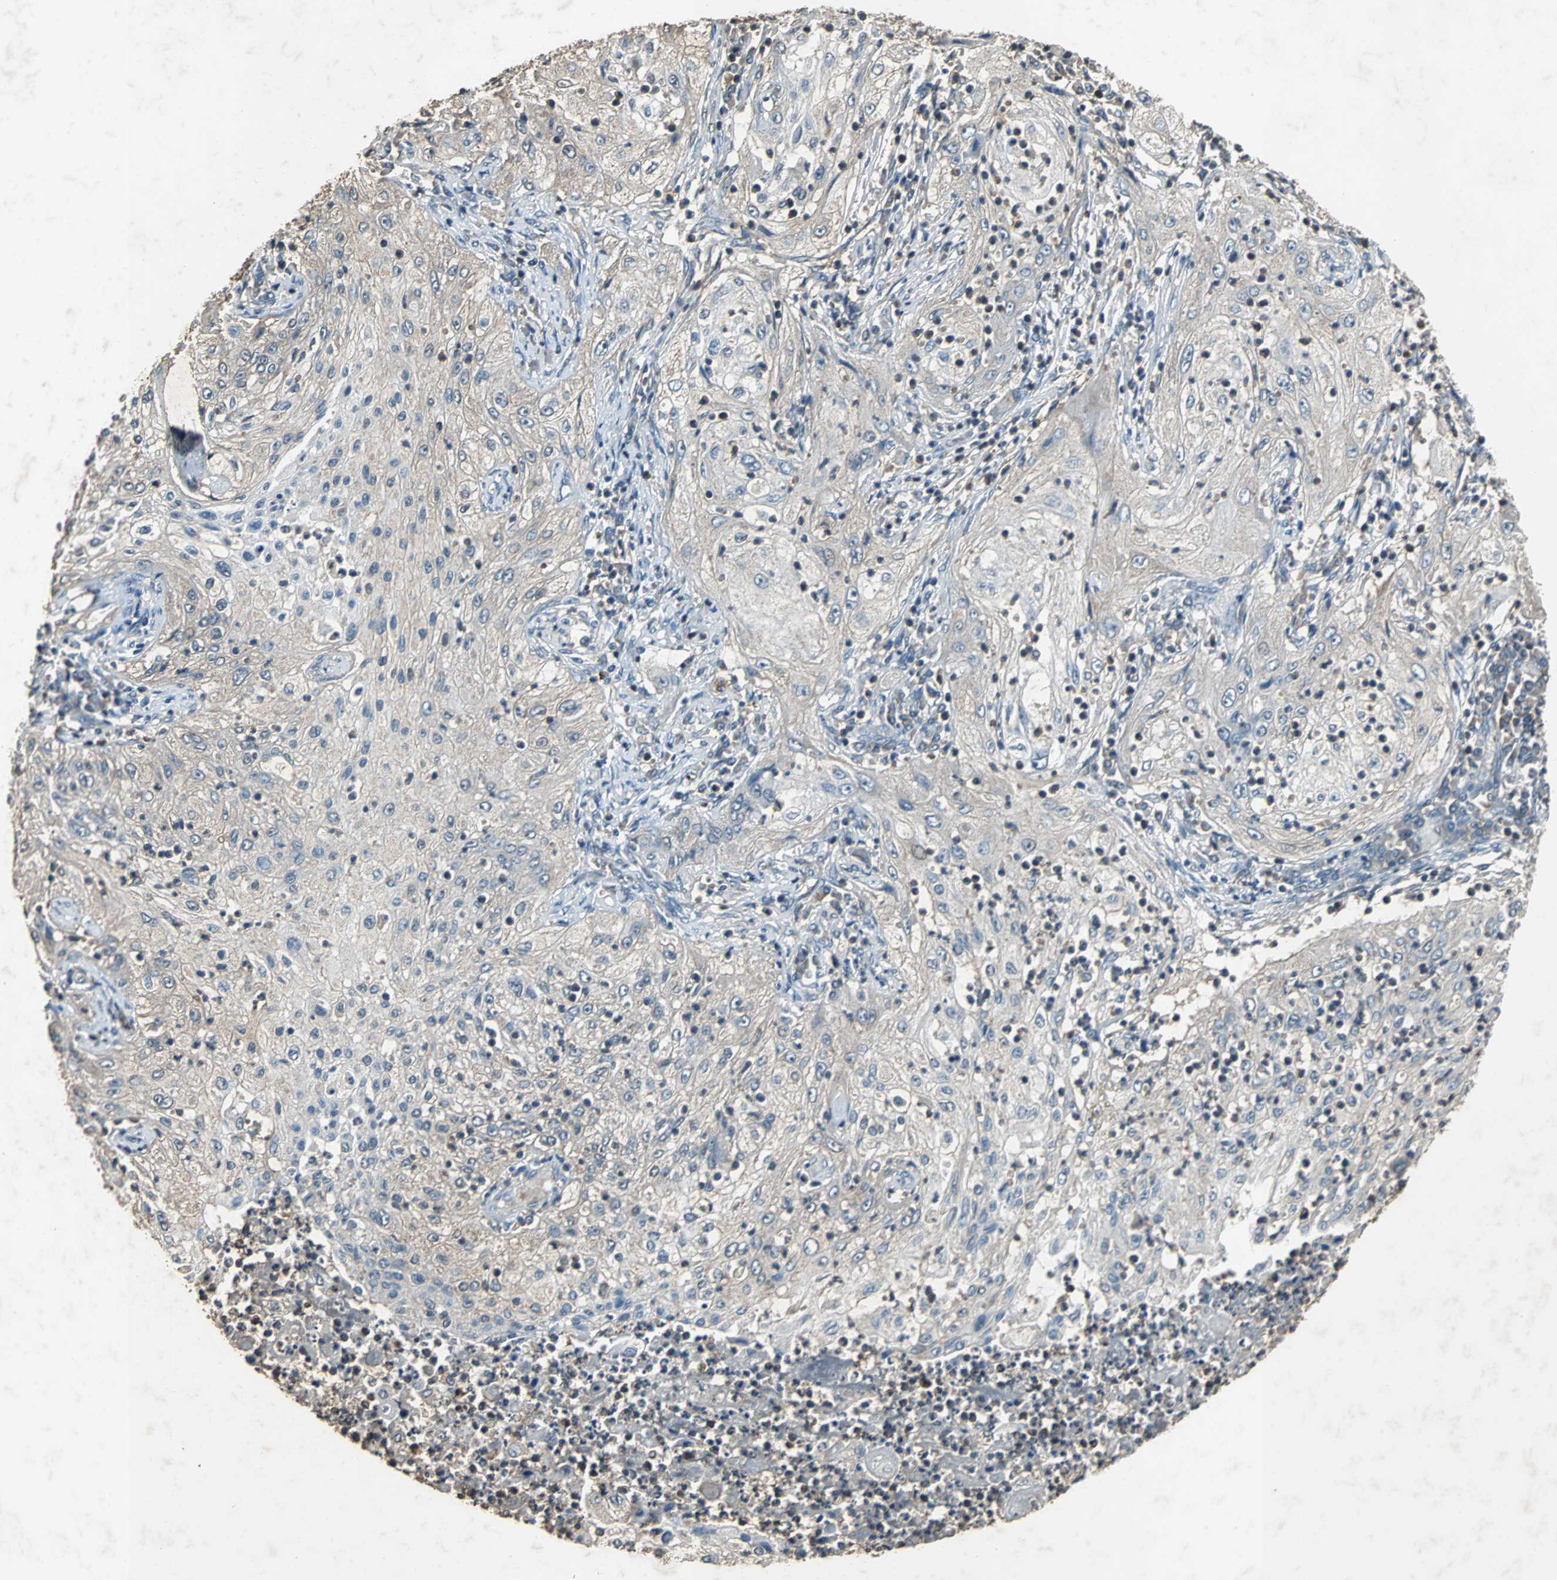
{"staining": {"intensity": "weak", "quantity": "25%-75%", "location": "cytoplasmic/membranous"}, "tissue": "lung cancer", "cell_type": "Tumor cells", "image_type": "cancer", "snomed": [{"axis": "morphology", "description": "Inflammation, NOS"}, {"axis": "morphology", "description": "Squamous cell carcinoma, NOS"}, {"axis": "topography", "description": "Lymph node"}, {"axis": "topography", "description": "Soft tissue"}, {"axis": "topography", "description": "Lung"}], "caption": "Approximately 25%-75% of tumor cells in human squamous cell carcinoma (lung) demonstrate weak cytoplasmic/membranous protein positivity as visualized by brown immunohistochemical staining.", "gene": "SOS1", "patient": {"sex": "male", "age": 66}}